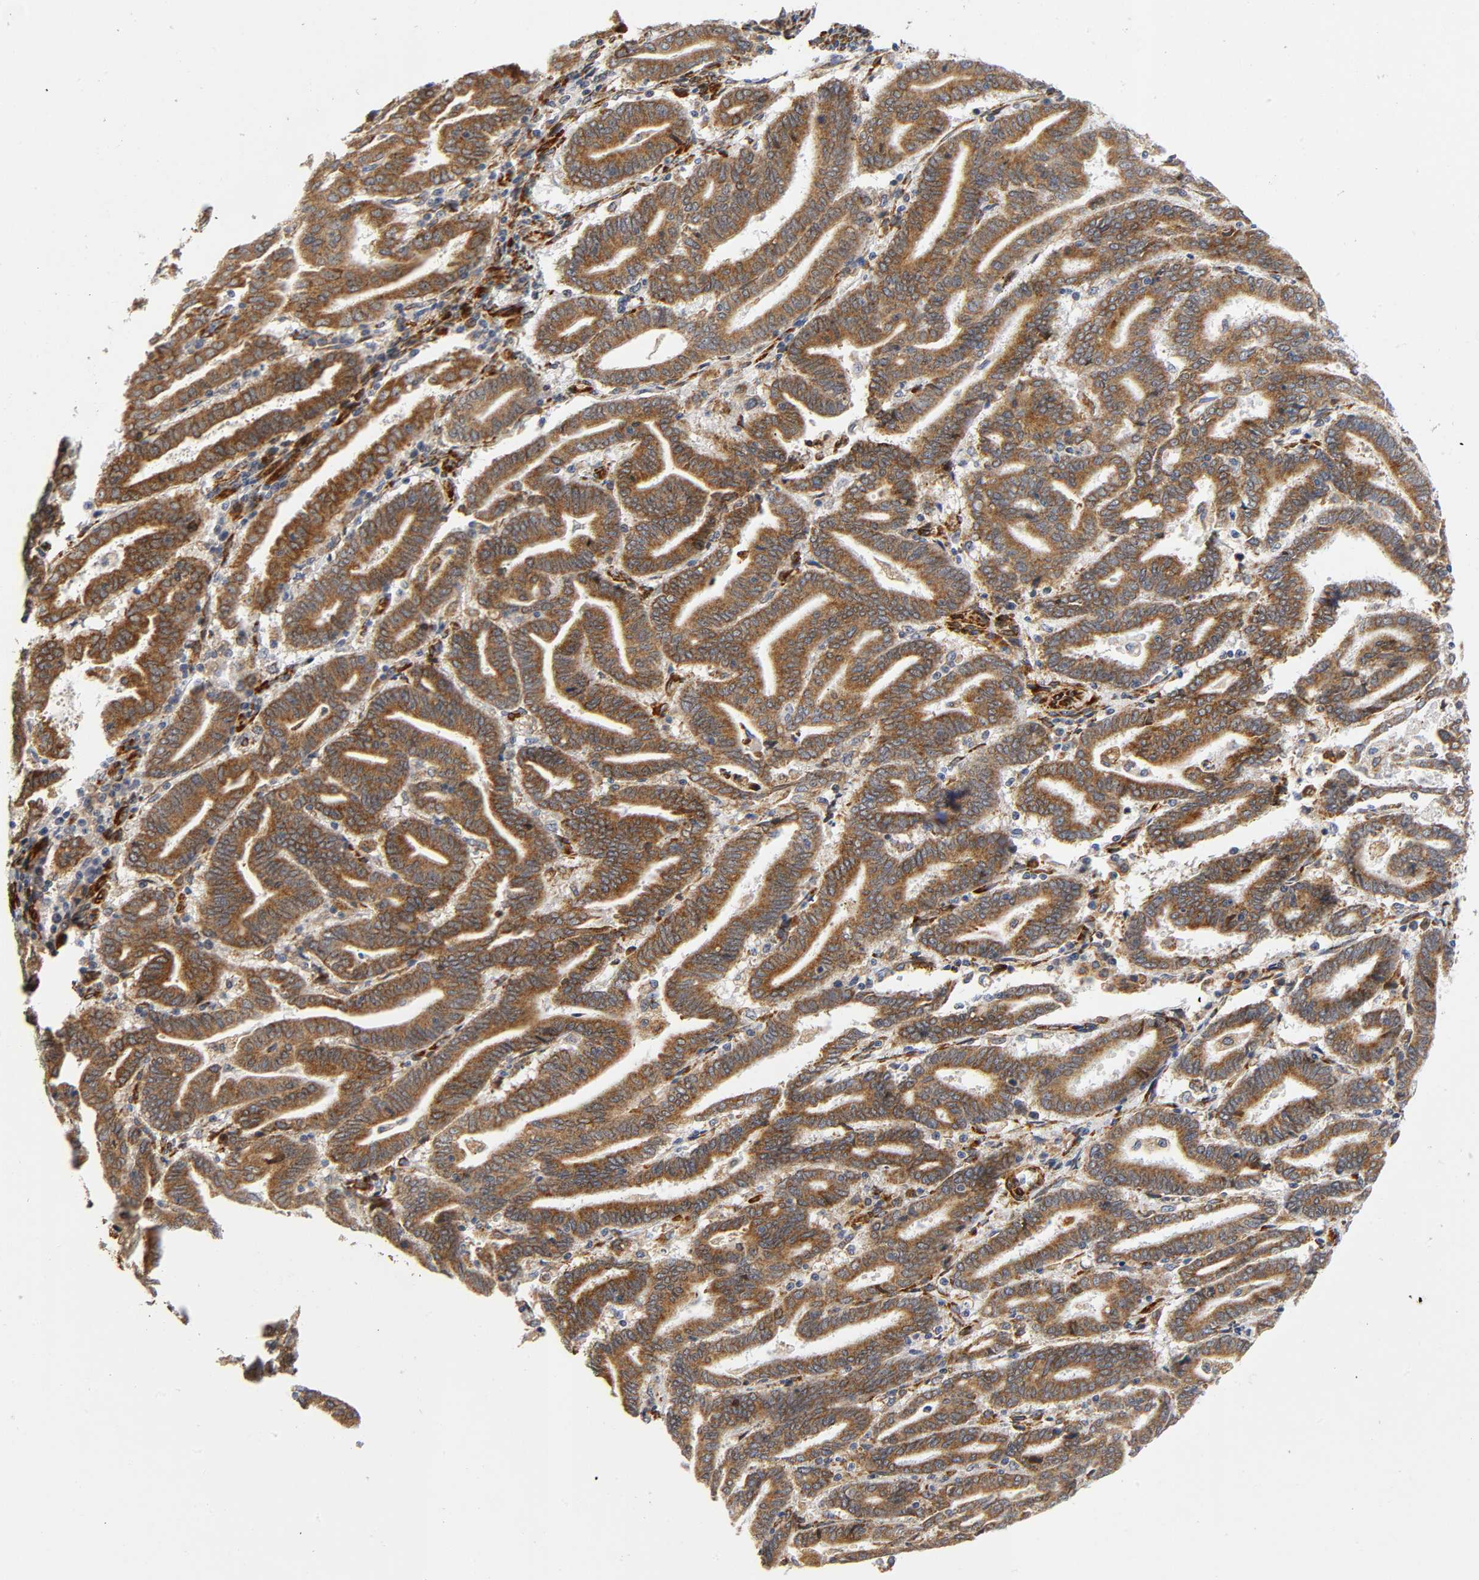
{"staining": {"intensity": "moderate", "quantity": ">75%", "location": "cytoplasmic/membranous"}, "tissue": "endometrial cancer", "cell_type": "Tumor cells", "image_type": "cancer", "snomed": [{"axis": "morphology", "description": "Adenocarcinoma, NOS"}, {"axis": "topography", "description": "Uterus"}], "caption": "Endometrial cancer stained with a protein marker shows moderate staining in tumor cells.", "gene": "SOS2", "patient": {"sex": "female", "age": 83}}